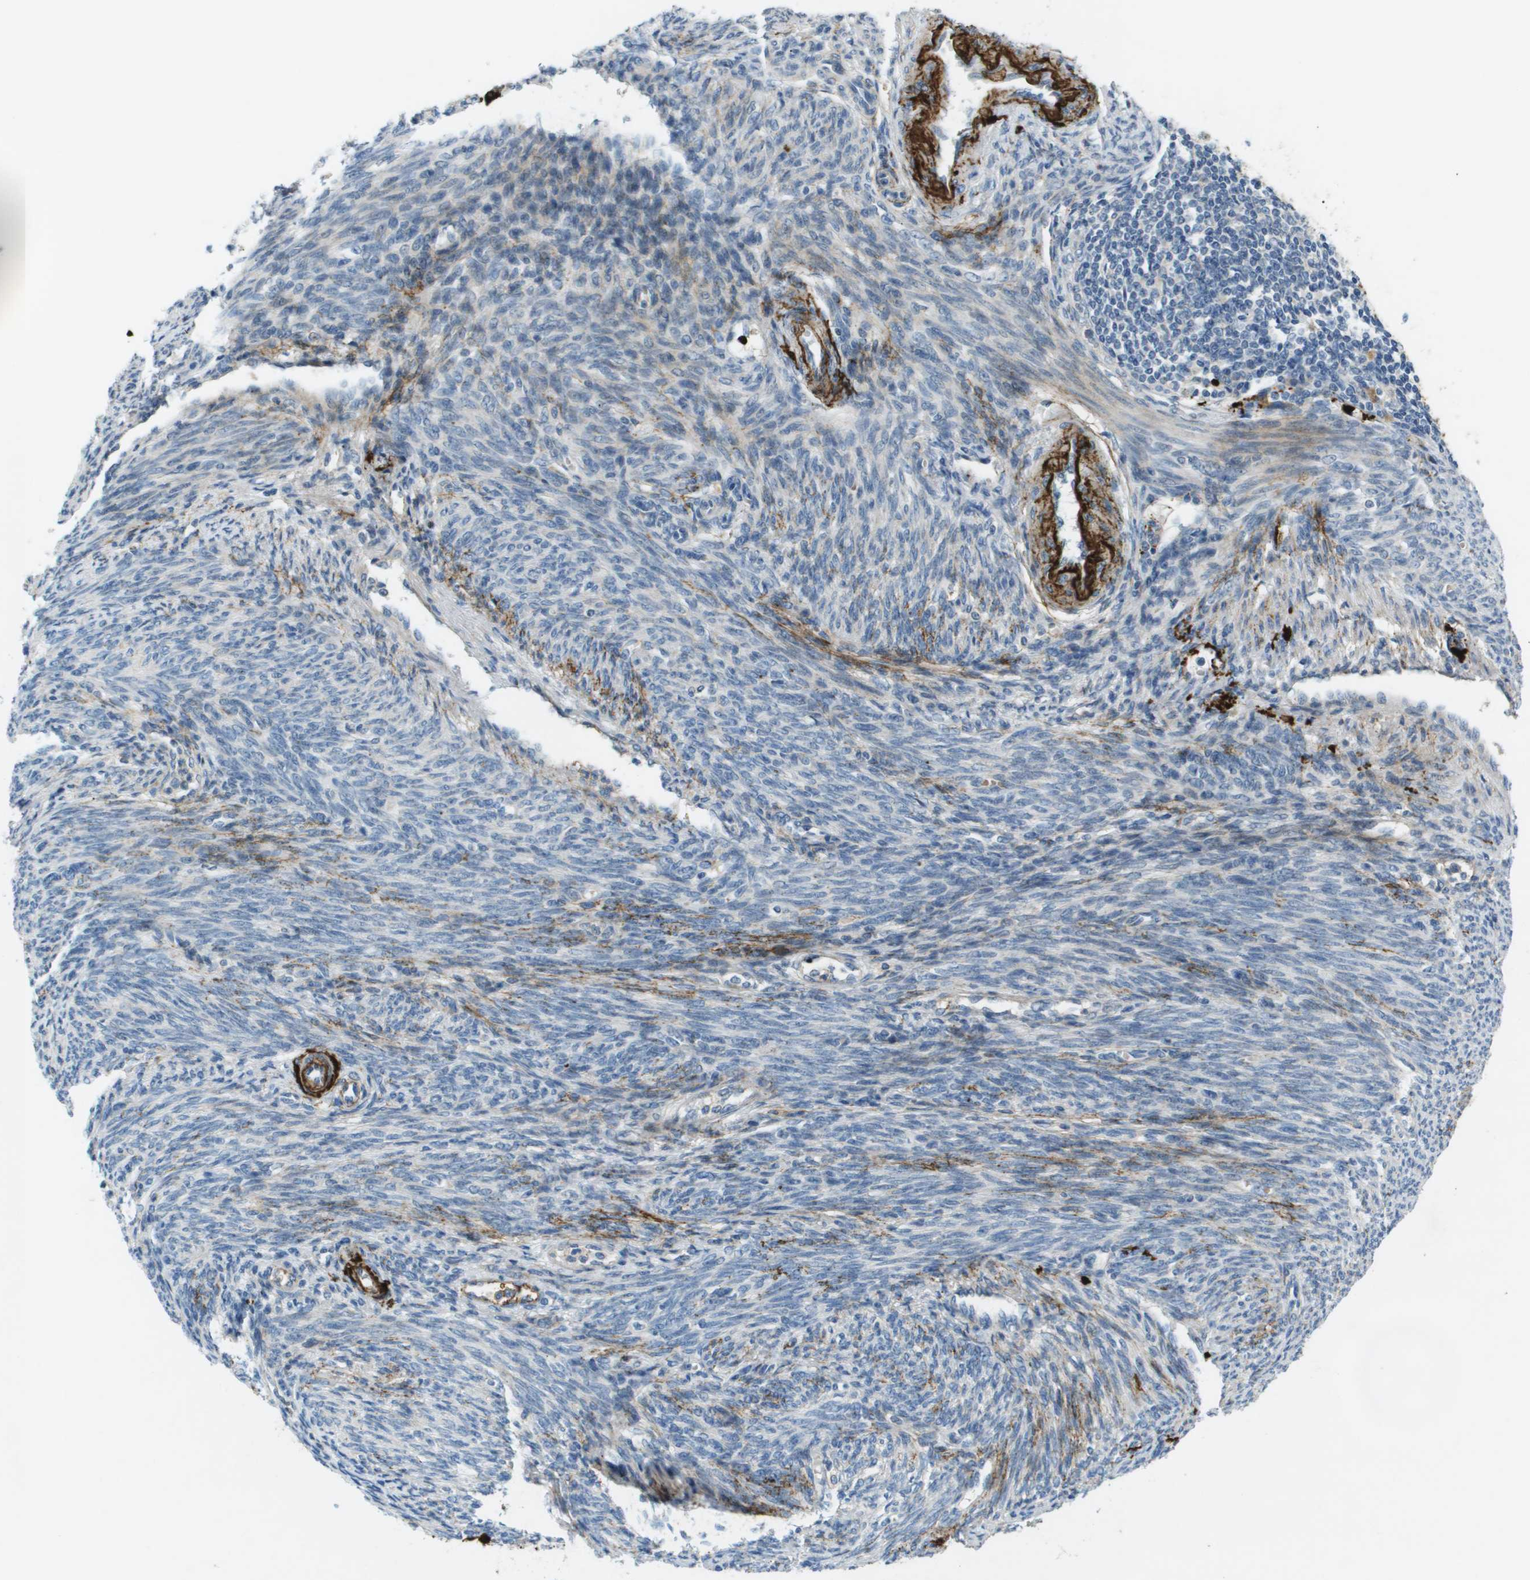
{"staining": {"intensity": "negative", "quantity": "none", "location": "none"}, "tissue": "endometrial cancer", "cell_type": "Tumor cells", "image_type": "cancer", "snomed": [{"axis": "morphology", "description": "Adenocarcinoma, NOS"}, {"axis": "topography", "description": "Endometrium"}], "caption": "IHC of human adenocarcinoma (endometrial) shows no expression in tumor cells.", "gene": "VTN", "patient": {"sex": "female", "age": 58}}